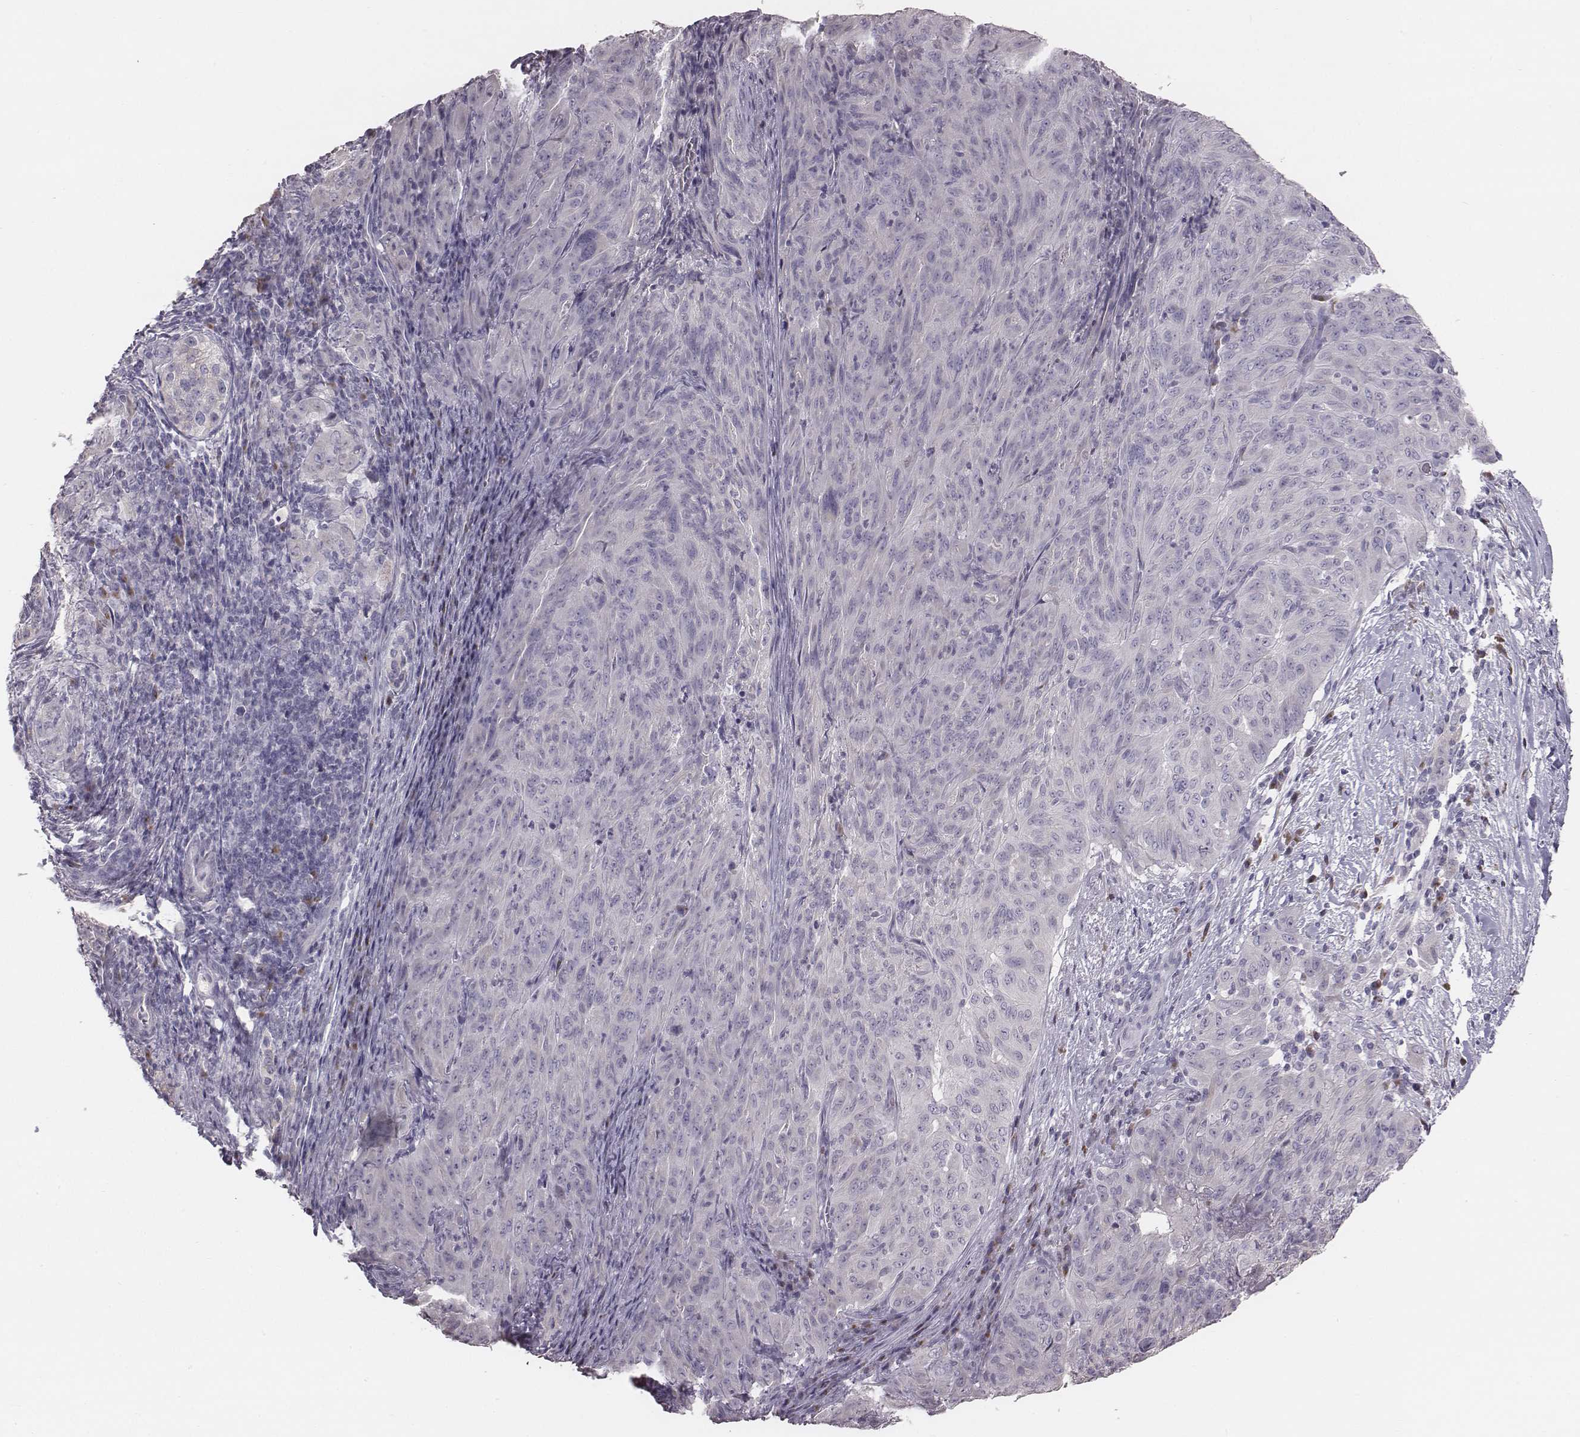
{"staining": {"intensity": "negative", "quantity": "none", "location": "none"}, "tissue": "pancreatic cancer", "cell_type": "Tumor cells", "image_type": "cancer", "snomed": [{"axis": "morphology", "description": "Adenocarcinoma, NOS"}, {"axis": "topography", "description": "Pancreas"}], "caption": "IHC of pancreatic cancer reveals no positivity in tumor cells.", "gene": "C6orf58", "patient": {"sex": "male", "age": 63}}